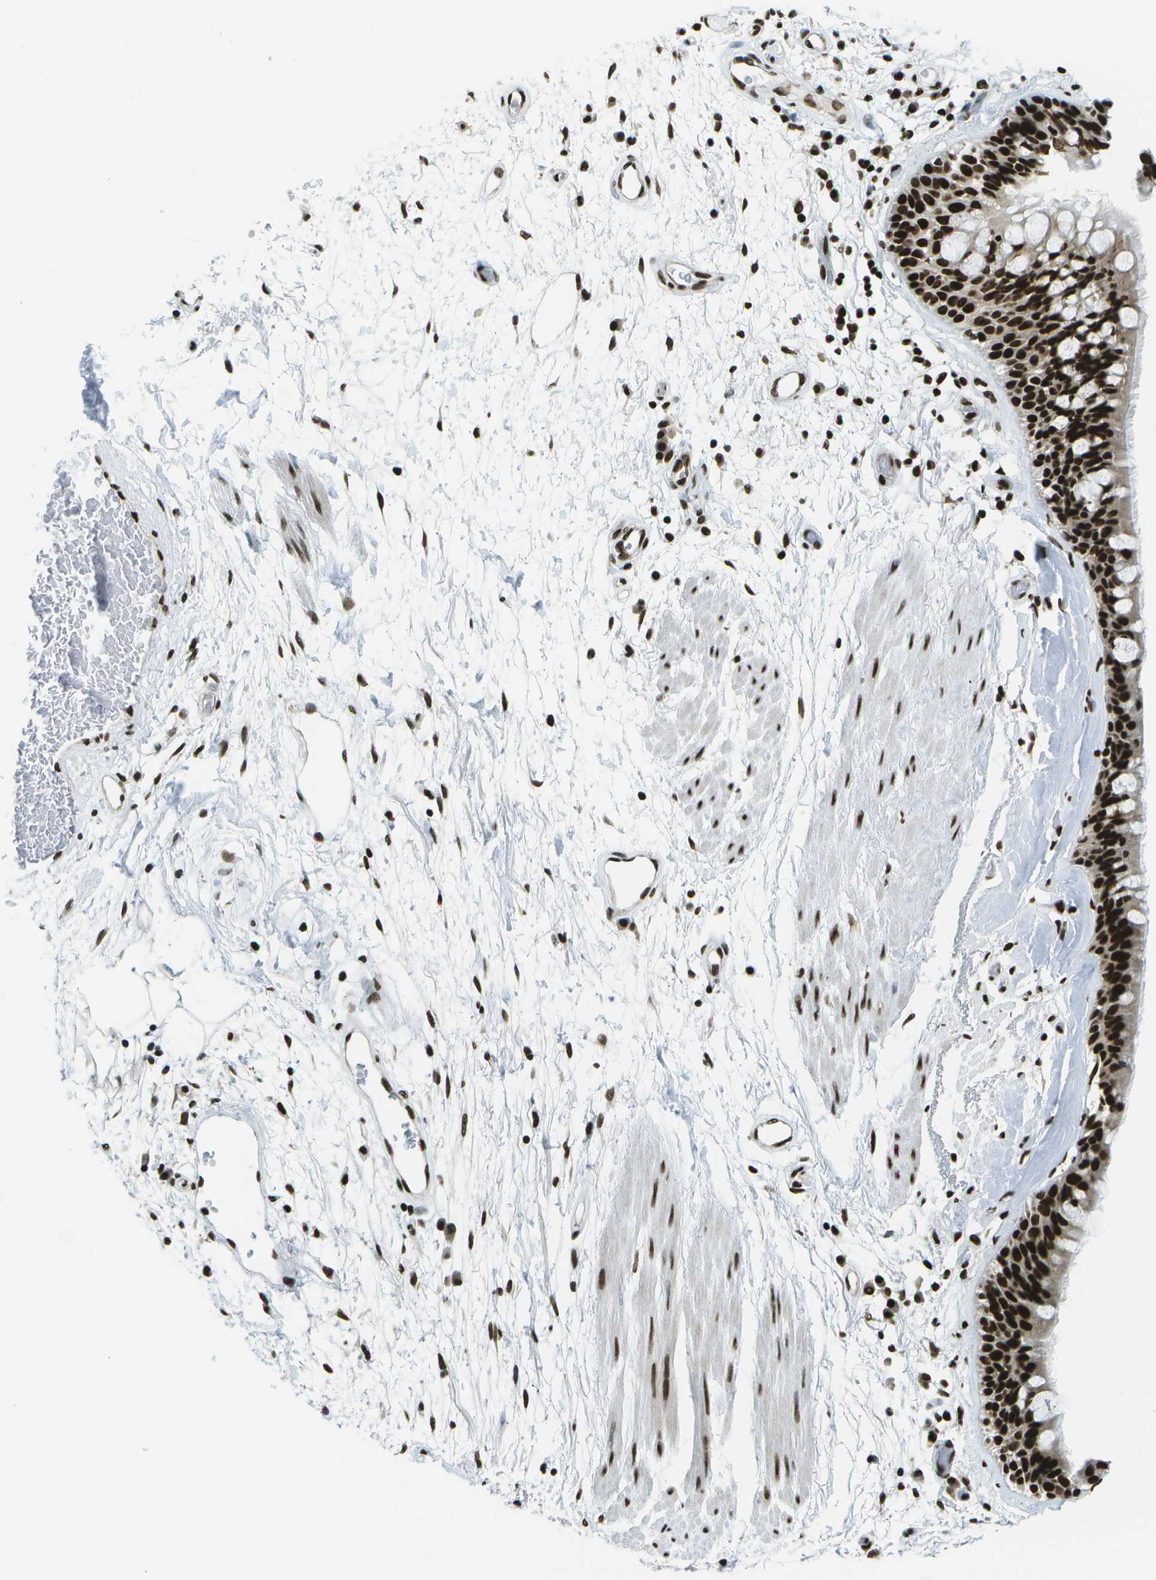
{"staining": {"intensity": "strong", "quantity": ">75%", "location": "nuclear"}, "tissue": "bronchus", "cell_type": "Respiratory epithelial cells", "image_type": "normal", "snomed": [{"axis": "morphology", "description": "Normal tissue, NOS"}, {"axis": "morphology", "description": "Adenocarcinoma, NOS"}, {"axis": "topography", "description": "Bronchus"}, {"axis": "topography", "description": "Lung"}], "caption": "Unremarkable bronchus shows strong nuclear positivity in about >75% of respiratory epithelial cells, visualized by immunohistochemistry.", "gene": "GLYR1", "patient": {"sex": "female", "age": 54}}